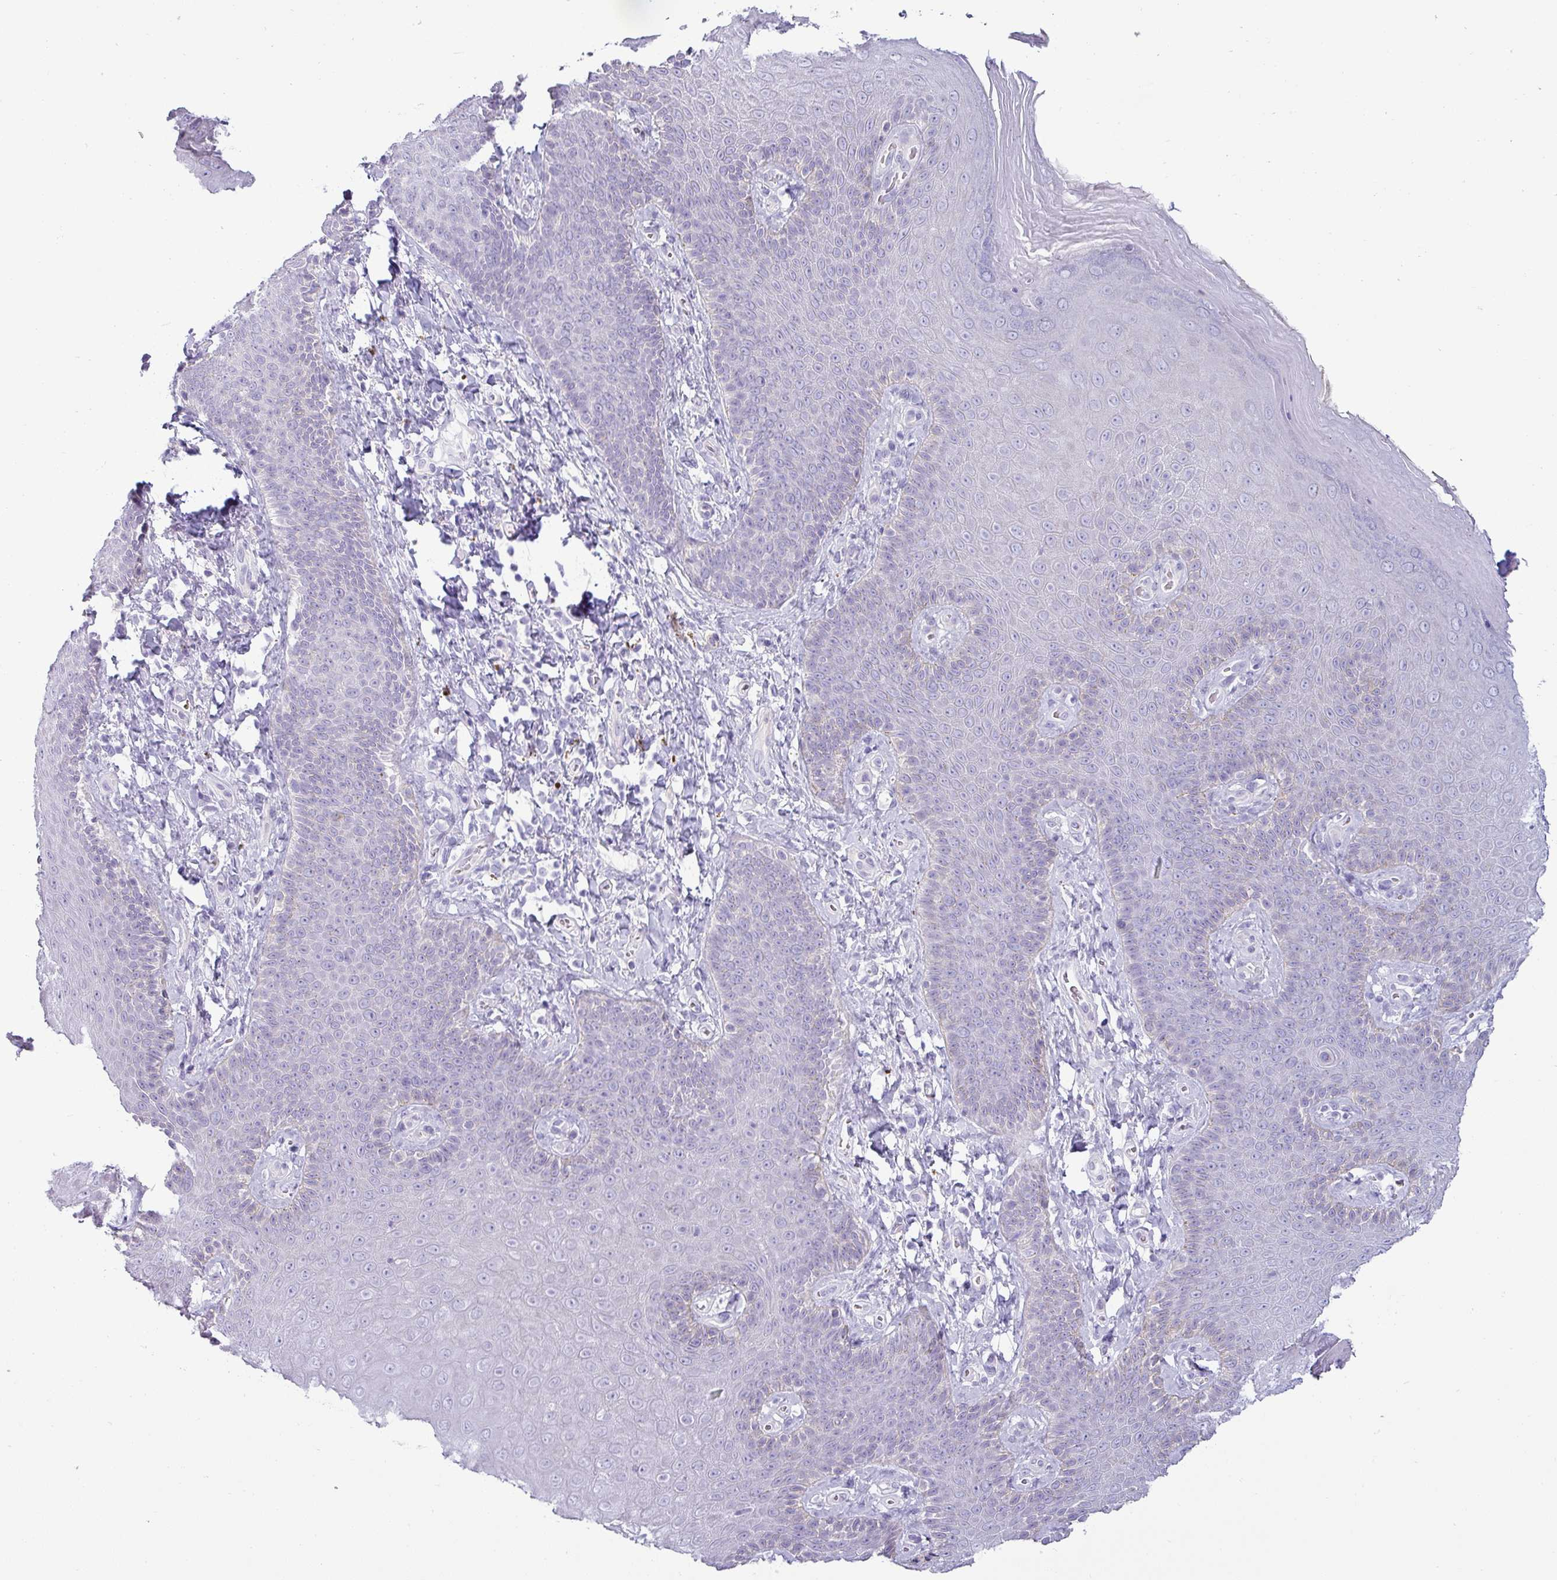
{"staining": {"intensity": "negative", "quantity": "none", "location": "none"}, "tissue": "skin", "cell_type": "Epidermal cells", "image_type": "normal", "snomed": [{"axis": "morphology", "description": "Normal tissue, NOS"}, {"axis": "topography", "description": "Anal"}, {"axis": "topography", "description": "Peripheral nerve tissue"}], "caption": "The photomicrograph shows no significant positivity in epidermal cells of skin. The staining is performed using DAB brown chromogen with nuclei counter-stained in using hematoxylin.", "gene": "VCX2", "patient": {"sex": "male", "age": 53}}